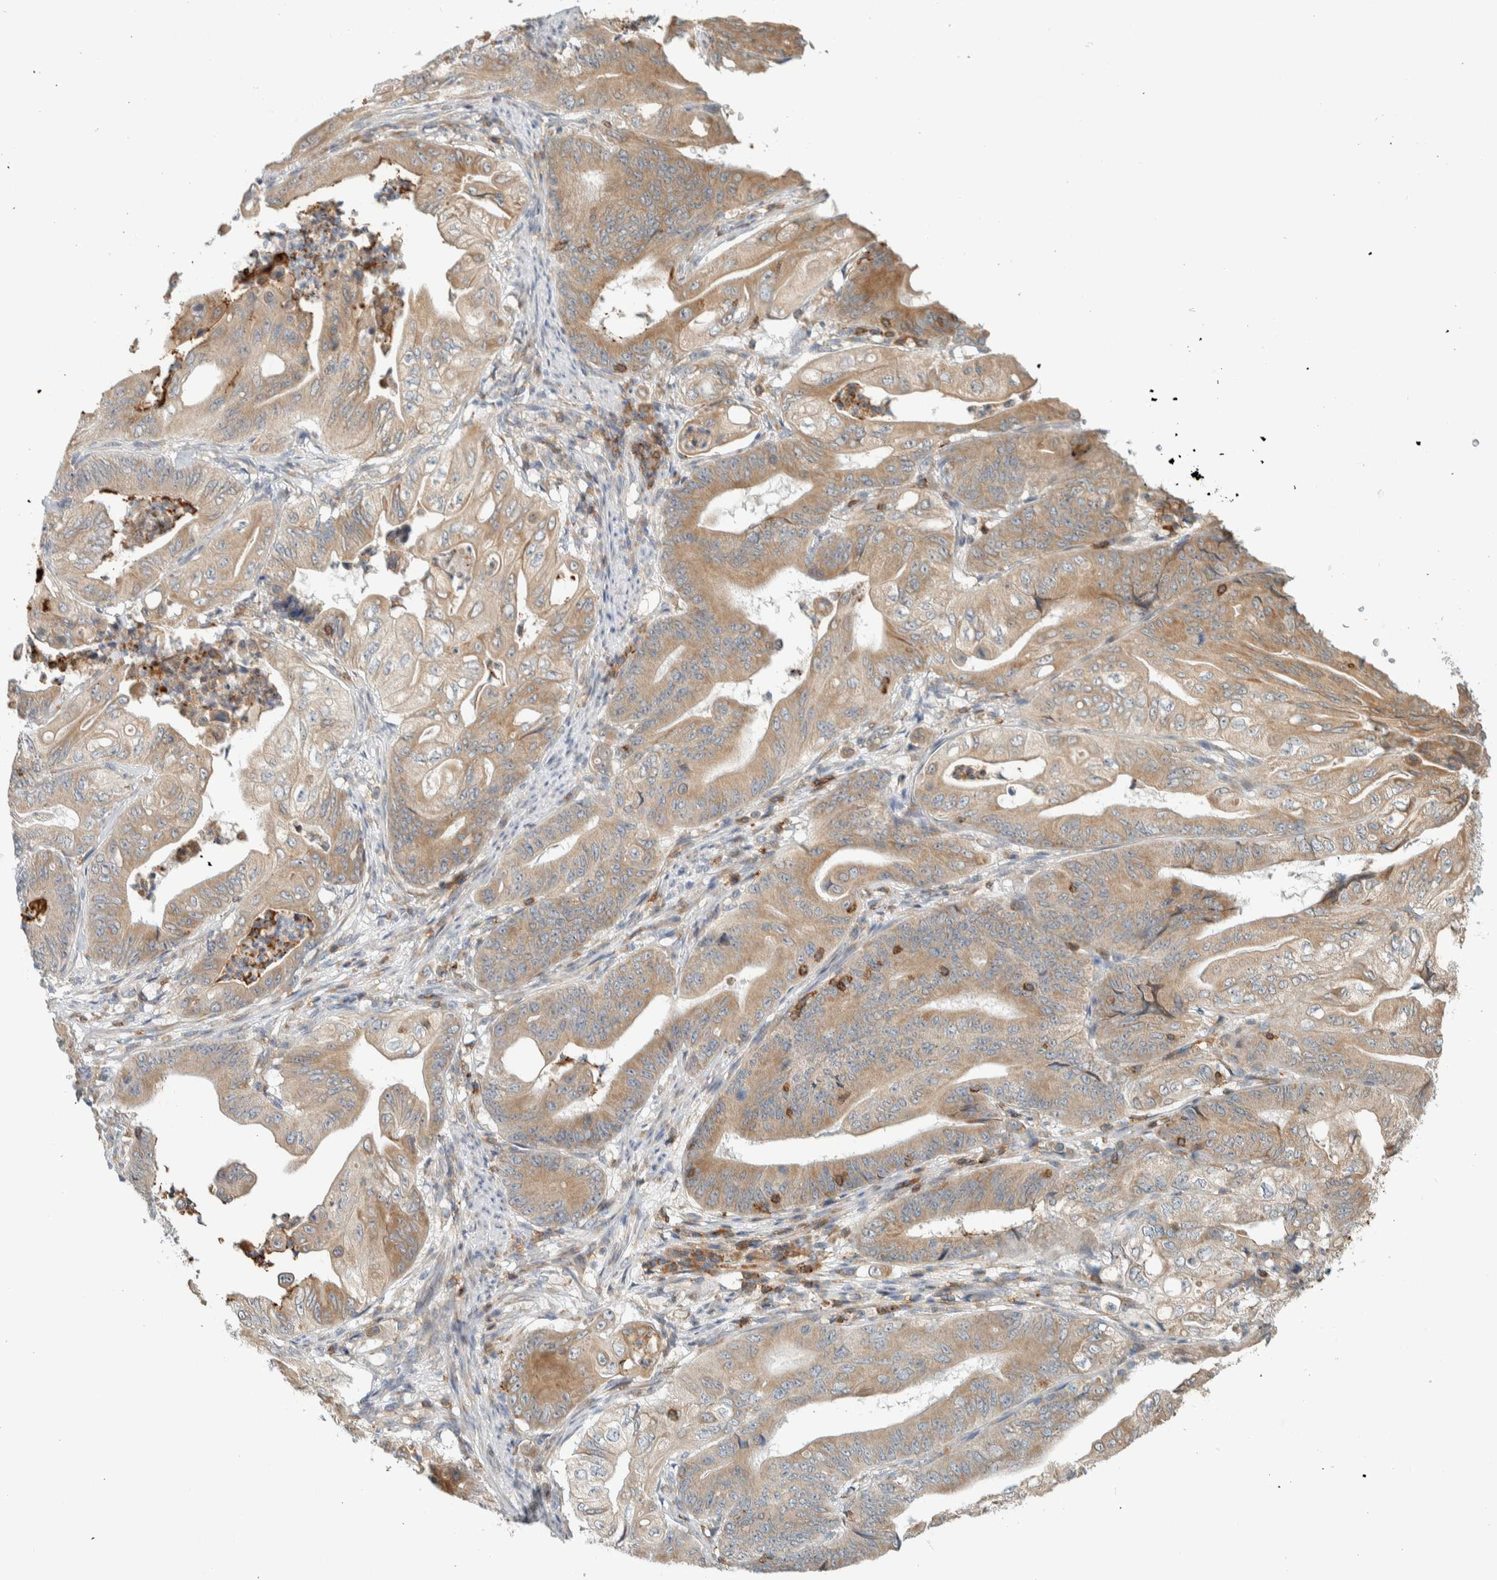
{"staining": {"intensity": "moderate", "quantity": ">75%", "location": "cytoplasmic/membranous"}, "tissue": "stomach cancer", "cell_type": "Tumor cells", "image_type": "cancer", "snomed": [{"axis": "morphology", "description": "Adenocarcinoma, NOS"}, {"axis": "topography", "description": "Stomach"}], "caption": "Immunohistochemistry (IHC) of human adenocarcinoma (stomach) shows medium levels of moderate cytoplasmic/membranous staining in about >75% of tumor cells. The staining is performed using DAB (3,3'-diaminobenzidine) brown chromogen to label protein expression. The nuclei are counter-stained blue using hematoxylin.", "gene": "CCDC57", "patient": {"sex": "female", "age": 73}}